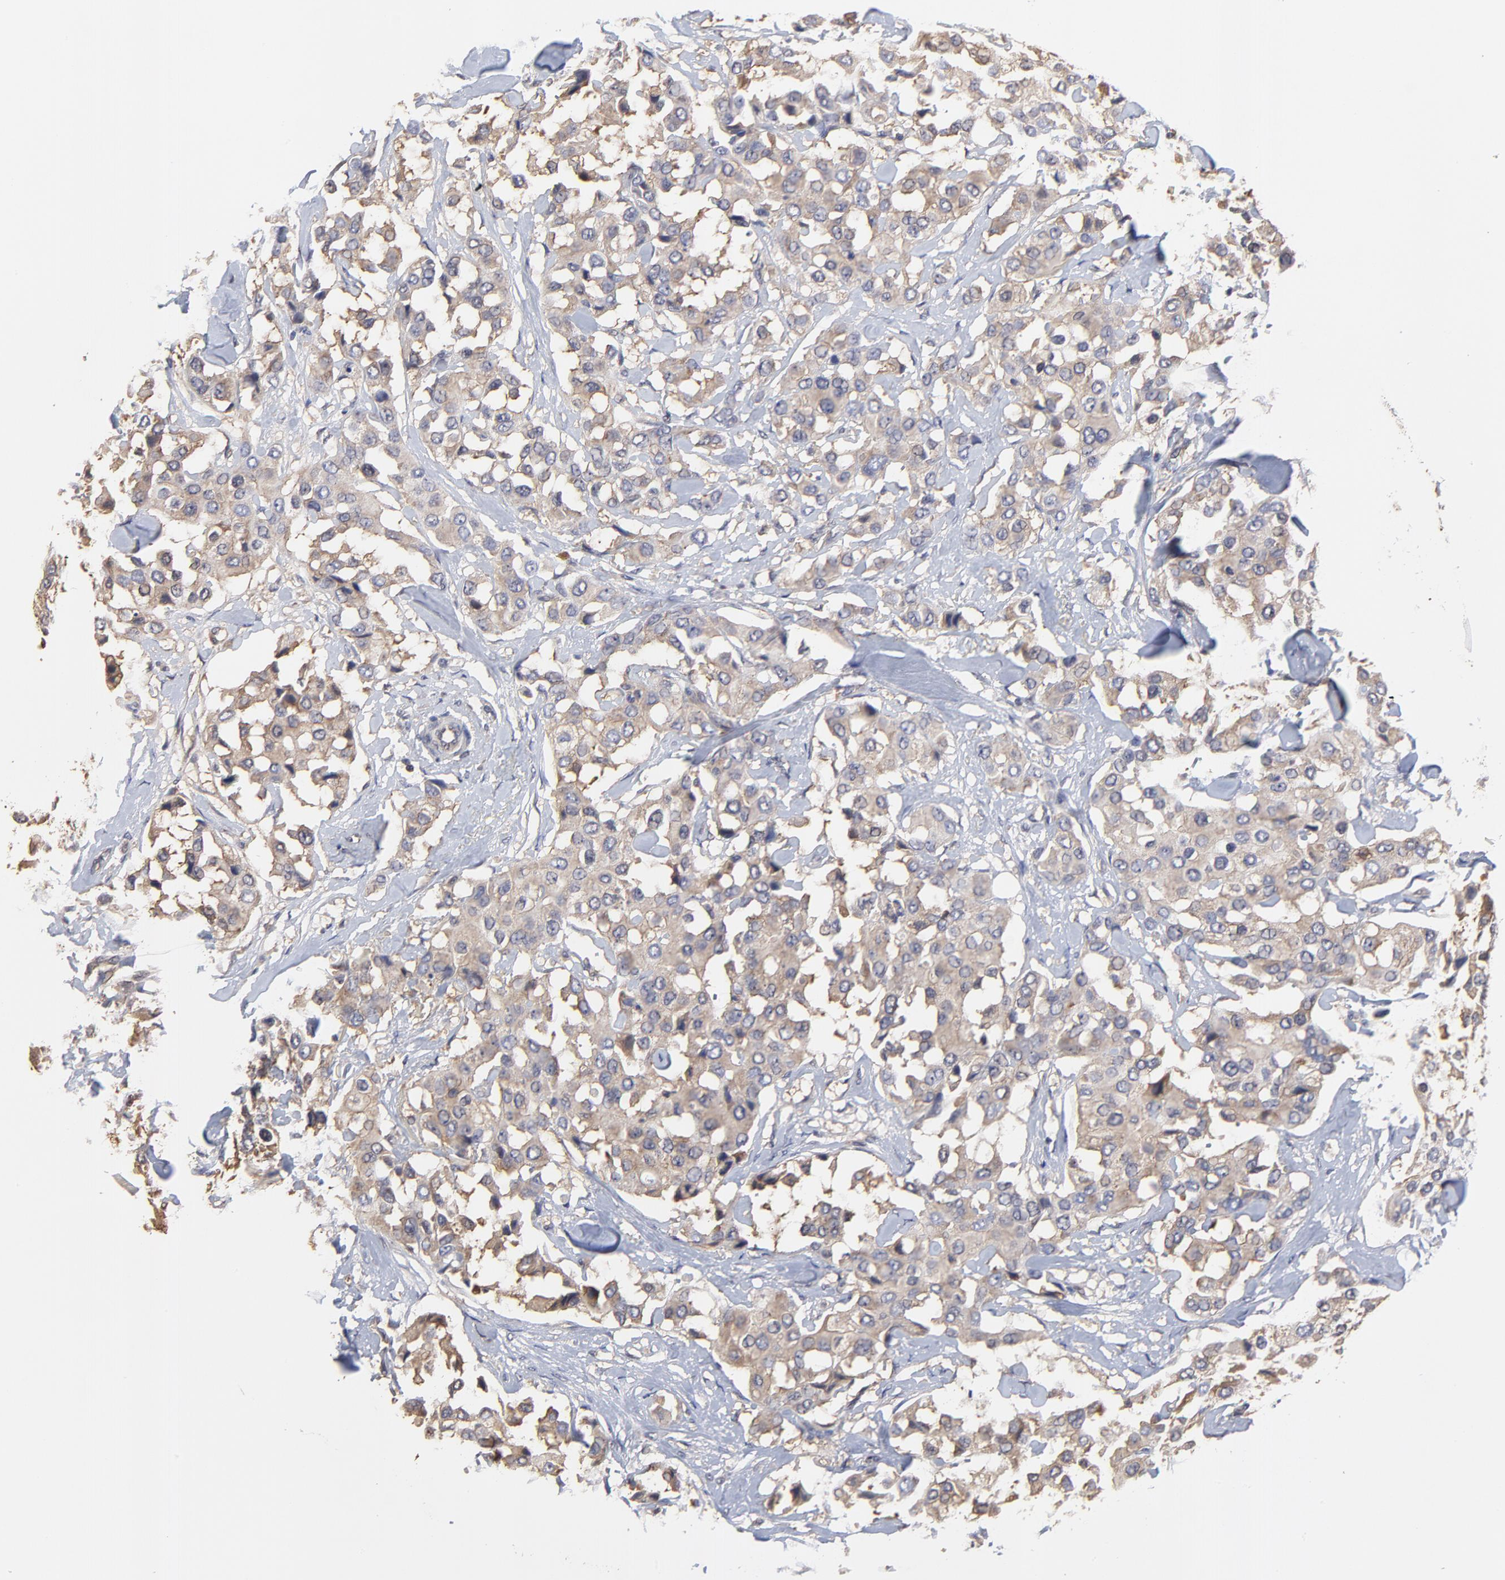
{"staining": {"intensity": "weak", "quantity": ">75%", "location": "cytoplasmic/membranous"}, "tissue": "breast cancer", "cell_type": "Tumor cells", "image_type": "cancer", "snomed": [{"axis": "morphology", "description": "Duct carcinoma"}, {"axis": "topography", "description": "Breast"}], "caption": "Human breast invasive ductal carcinoma stained for a protein (brown) reveals weak cytoplasmic/membranous positive staining in about >75% of tumor cells.", "gene": "CCT2", "patient": {"sex": "female", "age": 80}}